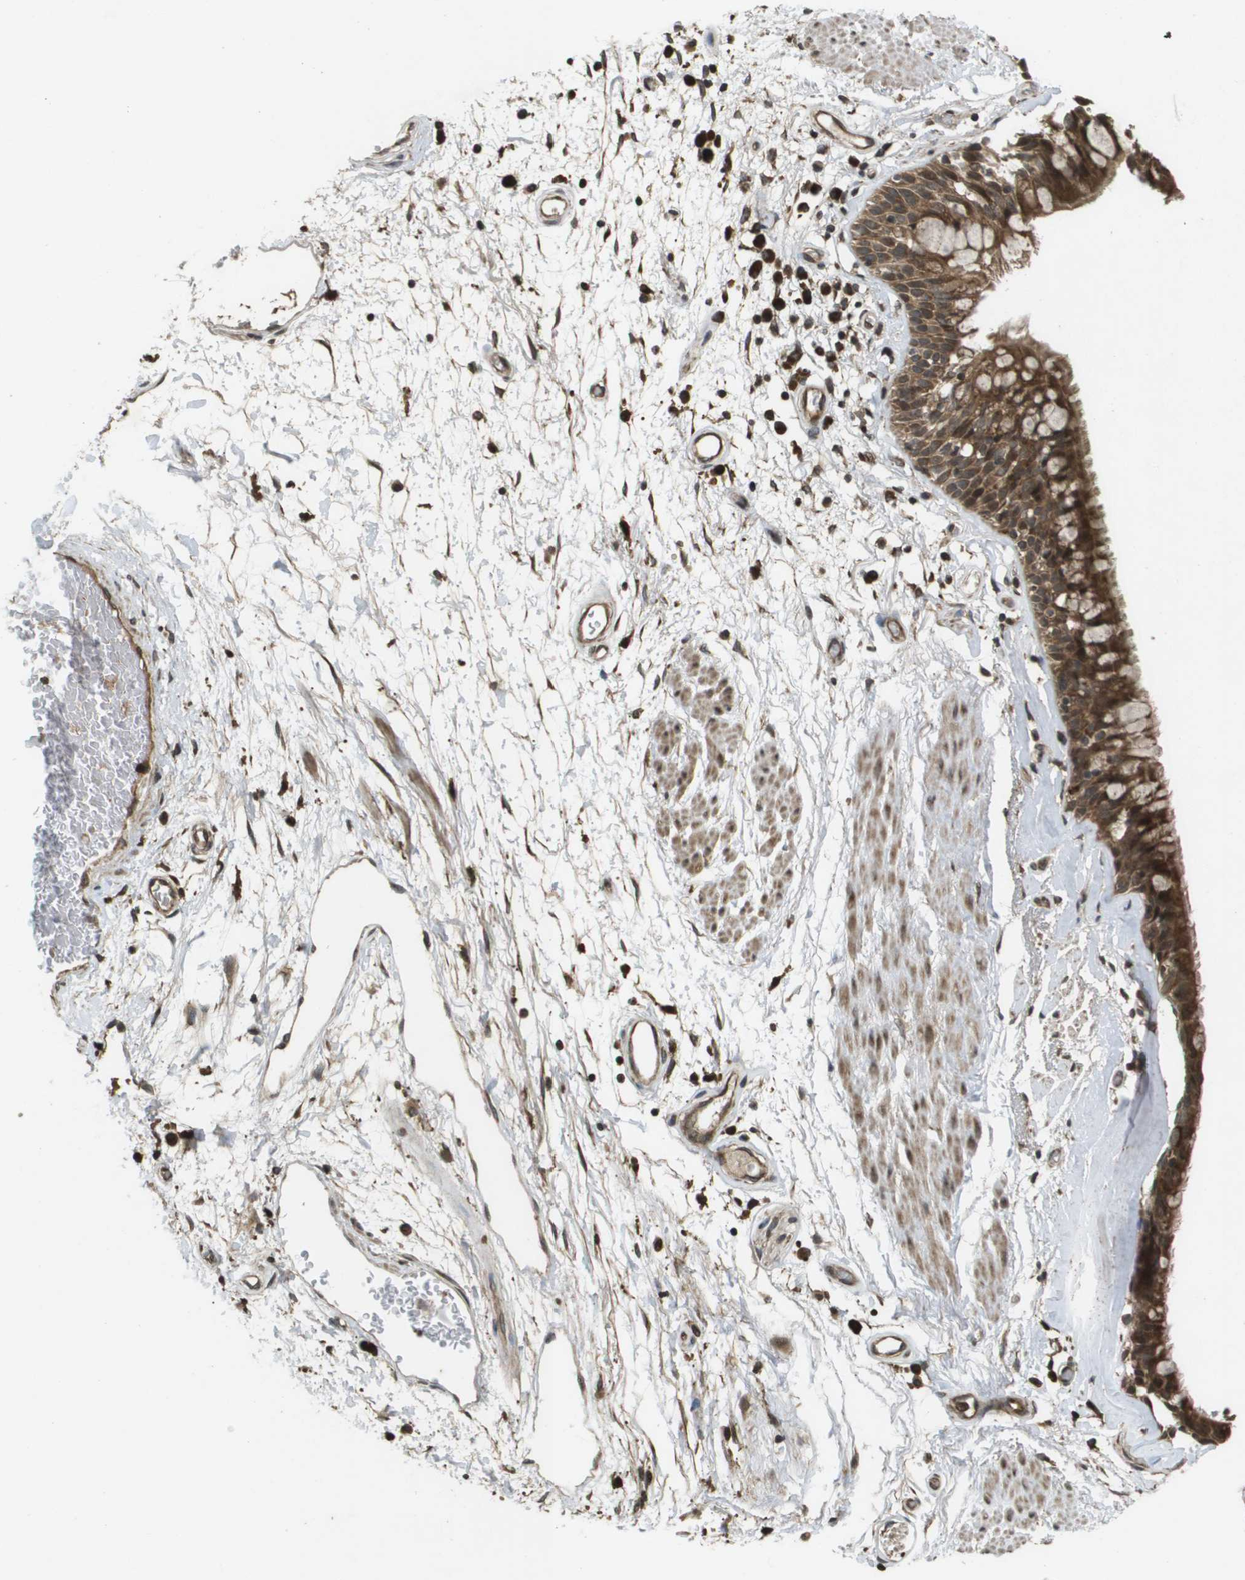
{"staining": {"intensity": "moderate", "quantity": ">75%", "location": "cytoplasmic/membranous,nuclear"}, "tissue": "bronchus", "cell_type": "Respiratory epithelial cells", "image_type": "normal", "snomed": [{"axis": "morphology", "description": "Normal tissue, NOS"}, {"axis": "morphology", "description": "Adenocarcinoma, NOS"}, {"axis": "topography", "description": "Bronchus"}, {"axis": "topography", "description": "Lung"}], "caption": "Normal bronchus reveals moderate cytoplasmic/membranous,nuclear positivity in approximately >75% of respiratory epithelial cells.", "gene": "KIF11", "patient": {"sex": "female", "age": 54}}